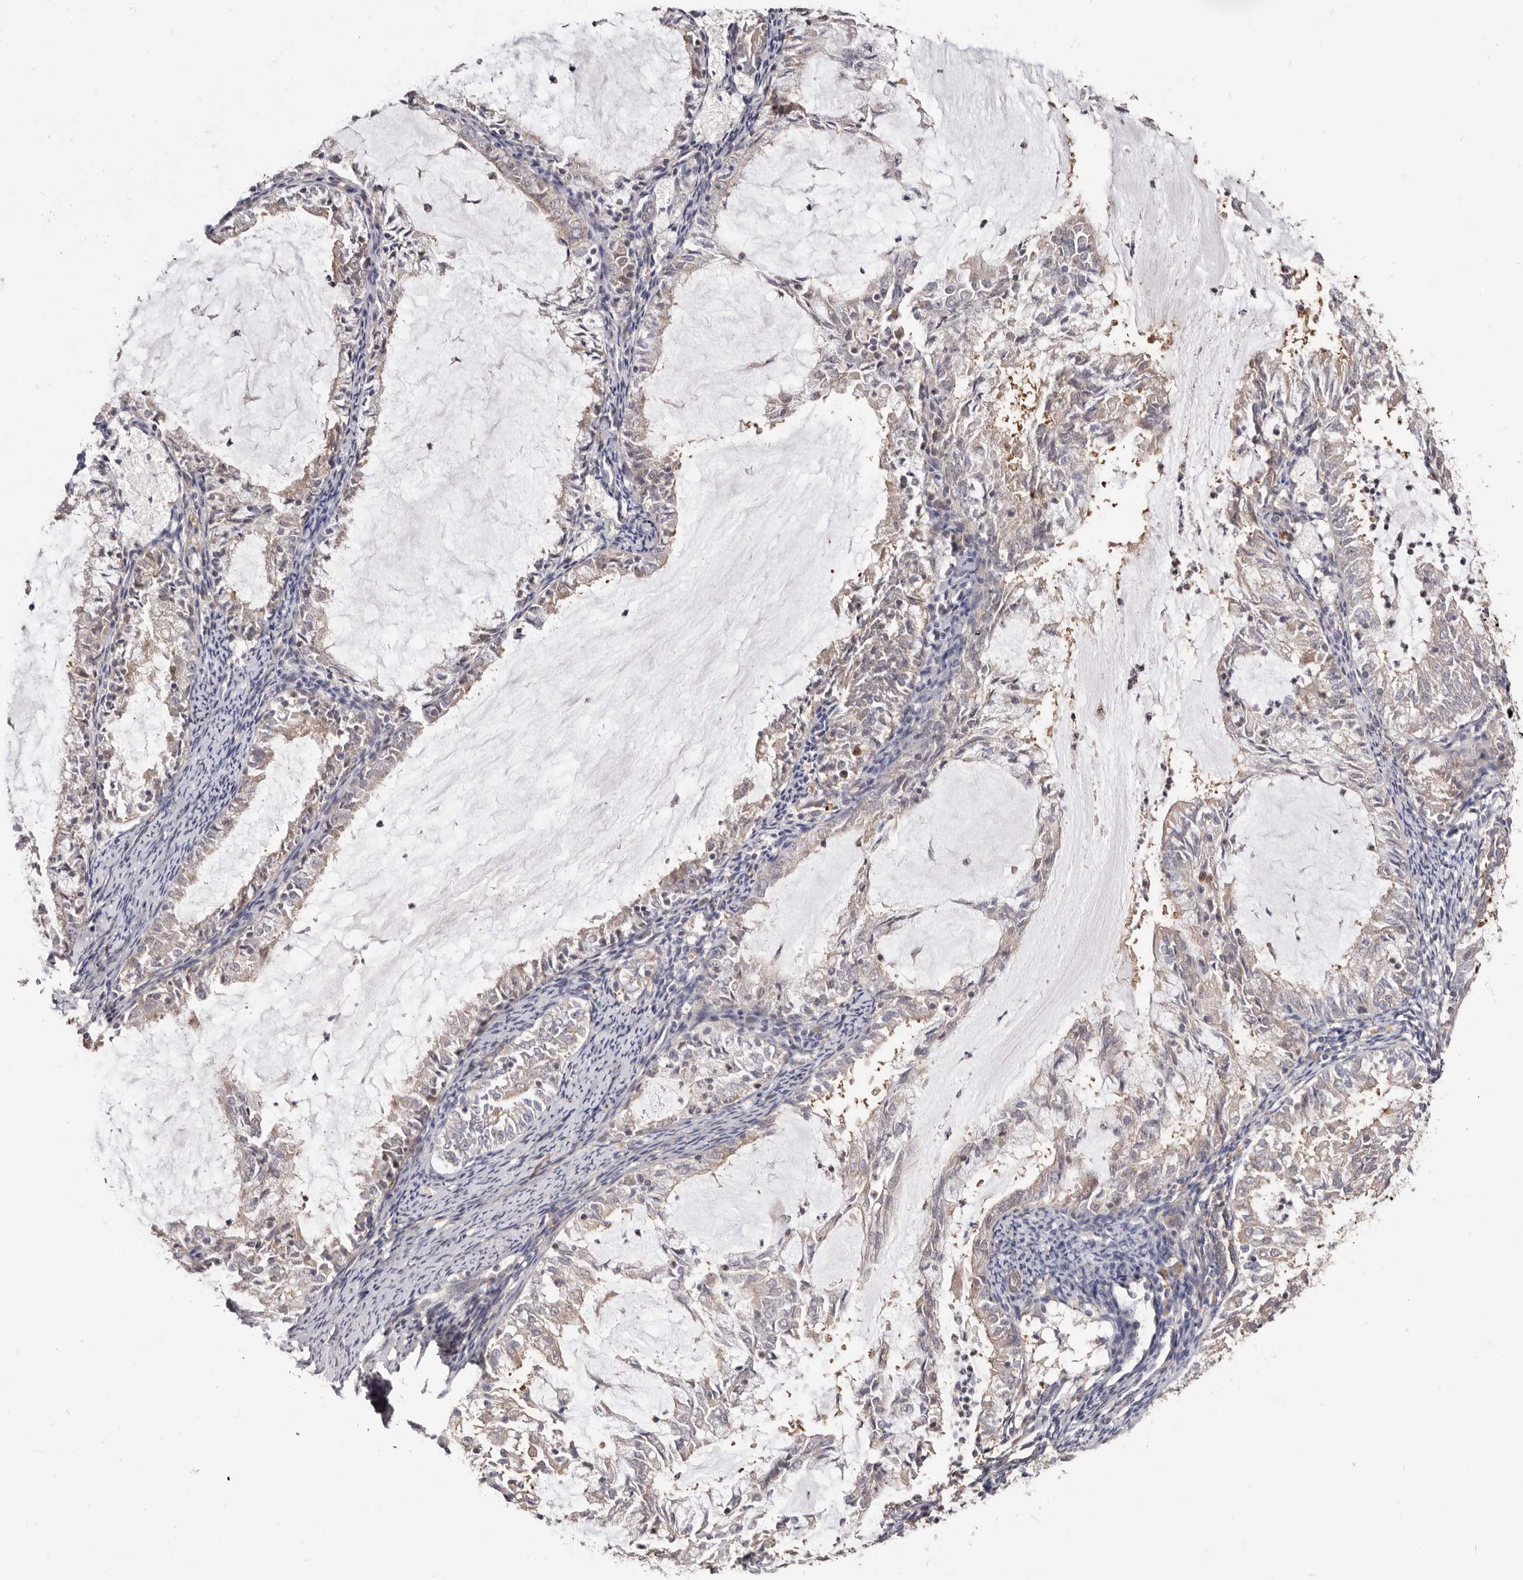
{"staining": {"intensity": "weak", "quantity": "25%-75%", "location": "cytoplasmic/membranous"}, "tissue": "endometrial cancer", "cell_type": "Tumor cells", "image_type": "cancer", "snomed": [{"axis": "morphology", "description": "Adenocarcinoma, NOS"}, {"axis": "topography", "description": "Endometrium"}], "caption": "High-magnification brightfield microscopy of endometrial cancer stained with DAB (brown) and counterstained with hematoxylin (blue). tumor cells exhibit weak cytoplasmic/membranous positivity is identified in approximately25%-75% of cells.", "gene": "GPATCH4", "patient": {"sex": "female", "age": 57}}